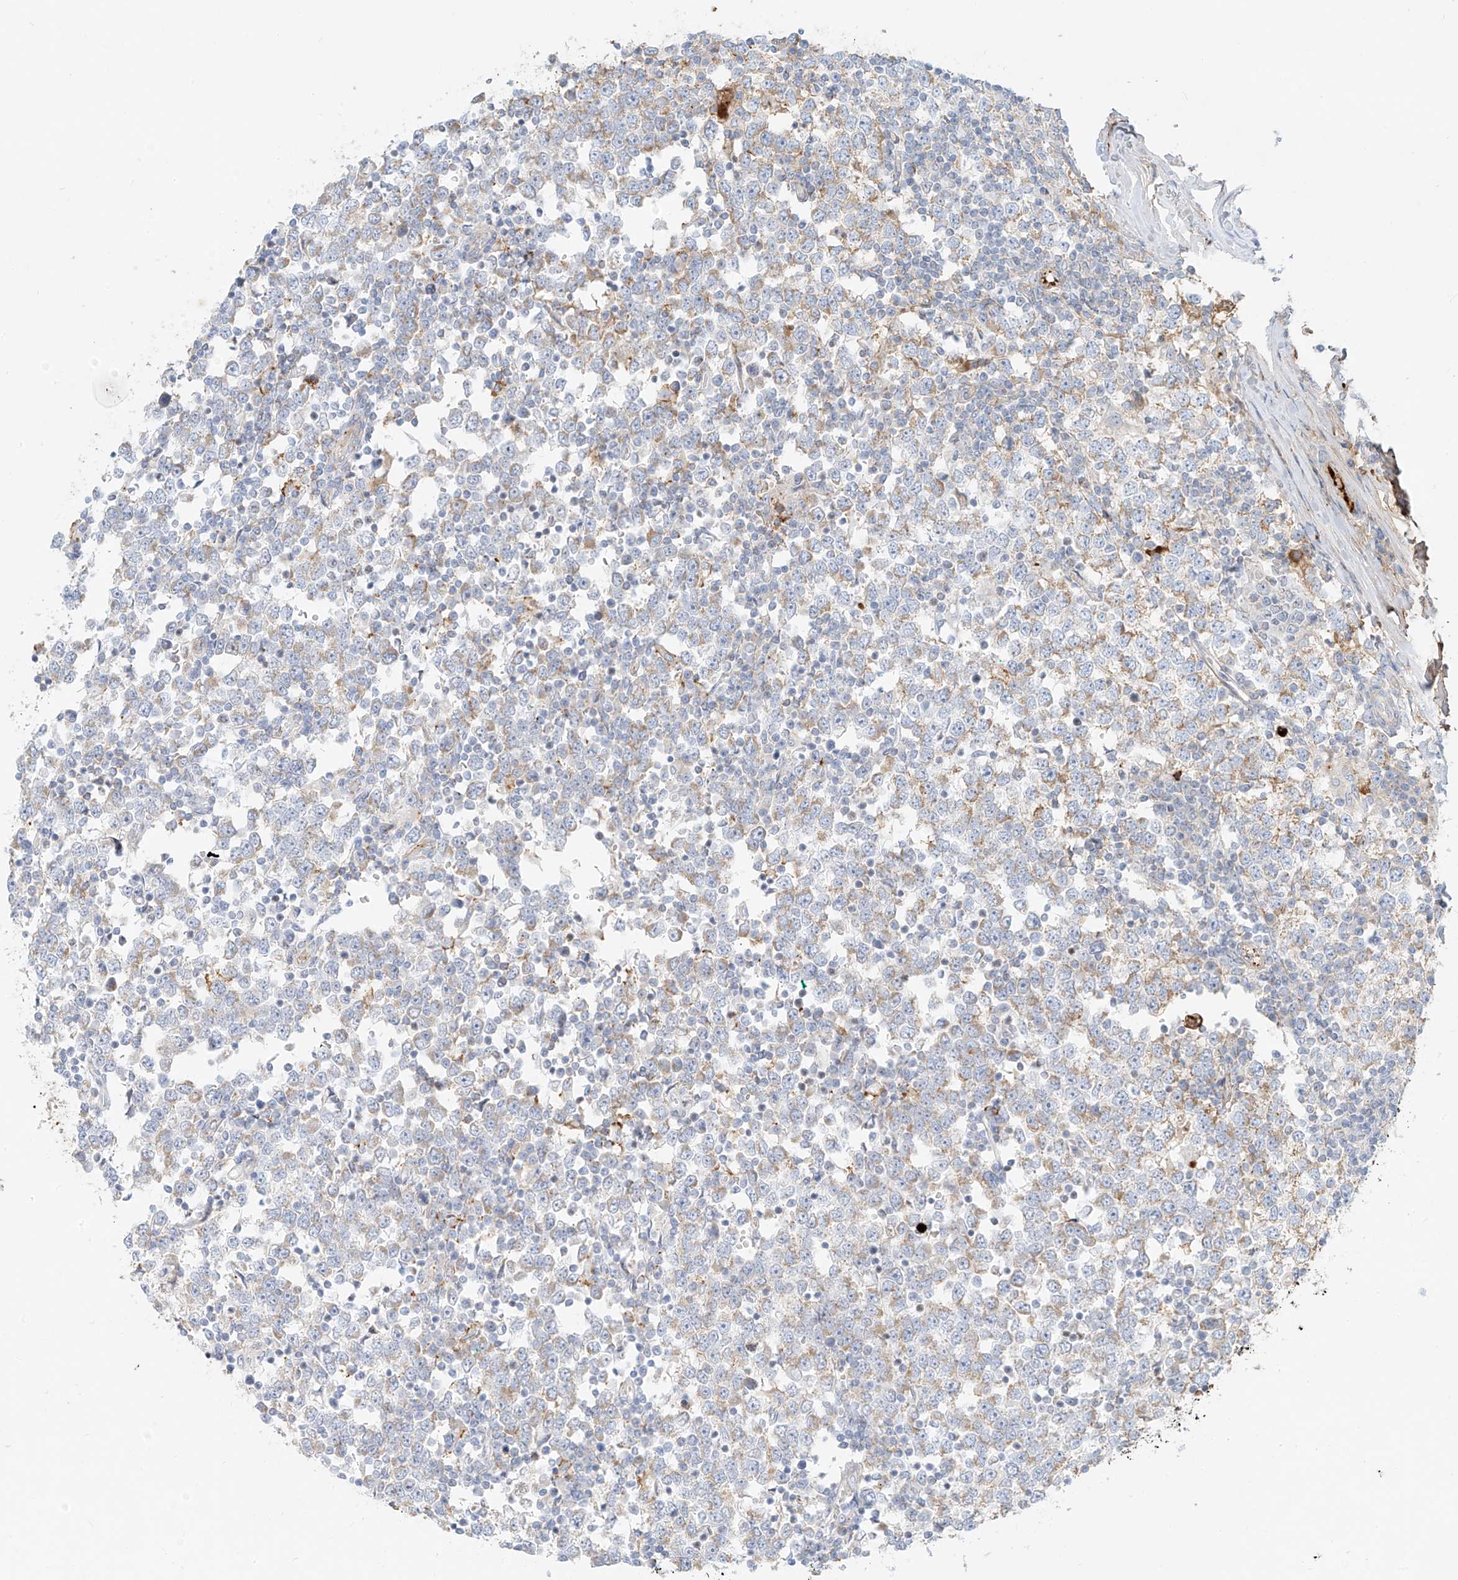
{"staining": {"intensity": "moderate", "quantity": "<25%", "location": "cytoplasmic/membranous"}, "tissue": "testis cancer", "cell_type": "Tumor cells", "image_type": "cancer", "snomed": [{"axis": "morphology", "description": "Seminoma, NOS"}, {"axis": "topography", "description": "Testis"}], "caption": "Testis cancer stained with DAB (3,3'-diaminobenzidine) immunohistochemistry displays low levels of moderate cytoplasmic/membranous staining in about <25% of tumor cells. The staining is performed using DAB brown chromogen to label protein expression. The nuclei are counter-stained blue using hematoxylin.", "gene": "OCSTAMP", "patient": {"sex": "male", "age": 65}}